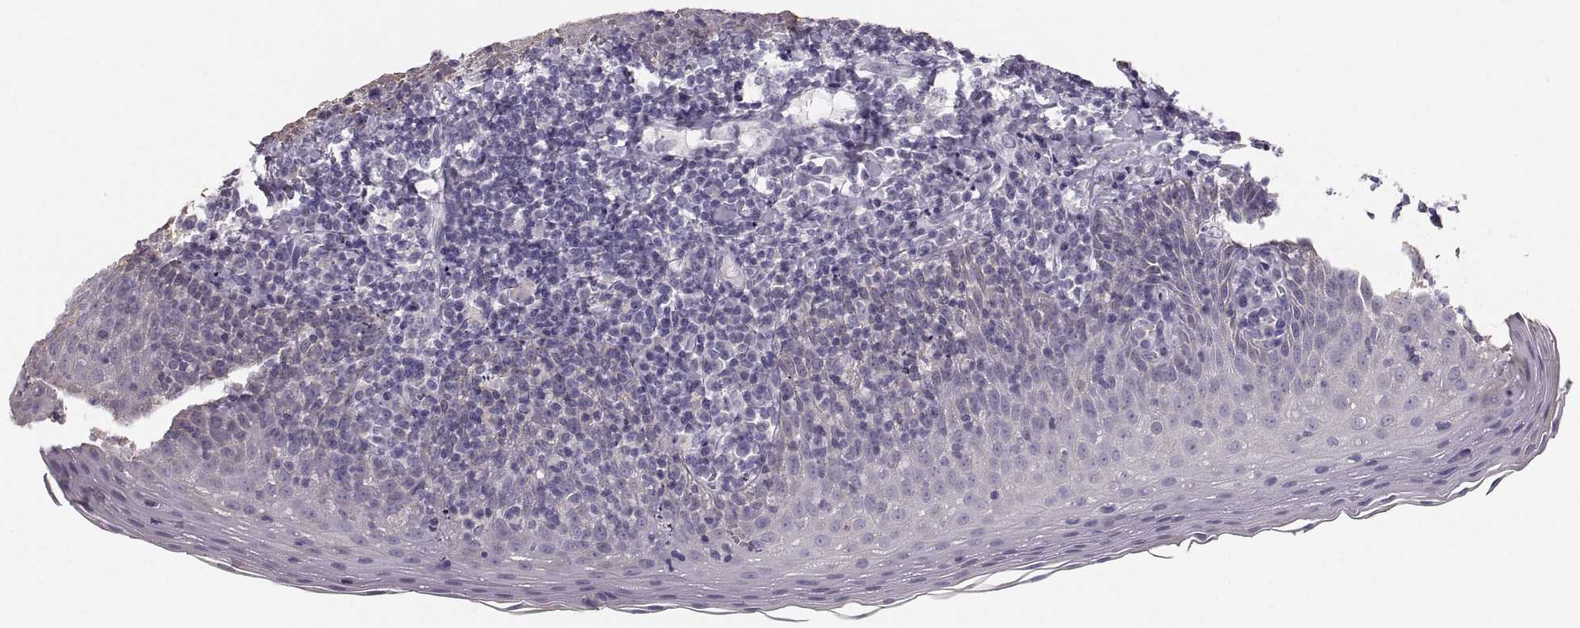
{"staining": {"intensity": "negative", "quantity": "none", "location": "none"}, "tissue": "tonsil", "cell_type": "Germinal center cells", "image_type": "normal", "snomed": [{"axis": "morphology", "description": "Normal tissue, NOS"}, {"axis": "morphology", "description": "Inflammation, NOS"}, {"axis": "topography", "description": "Tonsil"}], "caption": "The micrograph reveals no staining of germinal center cells in benign tonsil.", "gene": "RUNDC3A", "patient": {"sex": "female", "age": 31}}